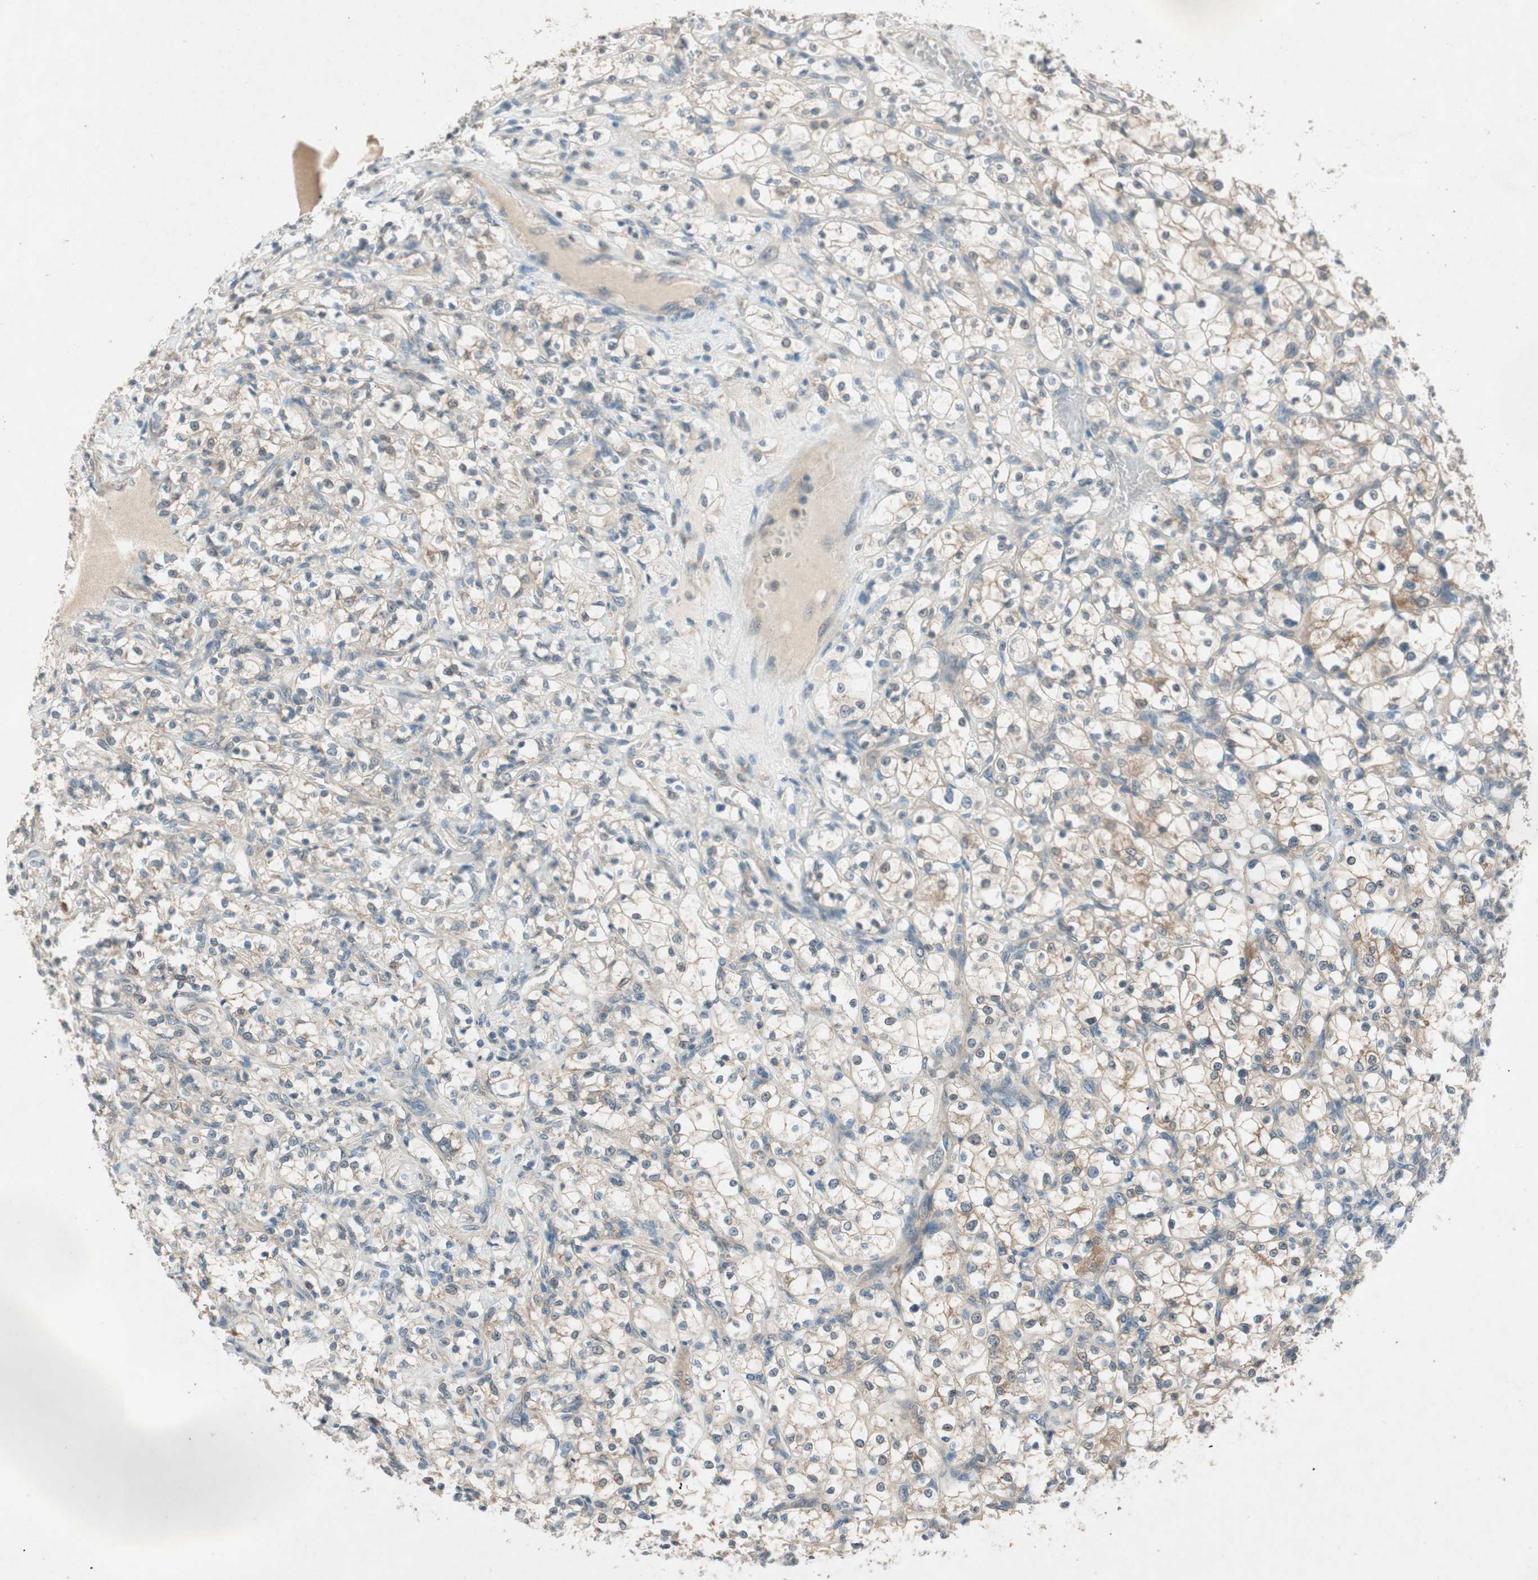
{"staining": {"intensity": "weak", "quantity": "25%-75%", "location": "cytoplasmic/membranous"}, "tissue": "renal cancer", "cell_type": "Tumor cells", "image_type": "cancer", "snomed": [{"axis": "morphology", "description": "Adenocarcinoma, NOS"}, {"axis": "topography", "description": "Kidney"}], "caption": "Human renal cancer (adenocarcinoma) stained with a protein marker exhibits weak staining in tumor cells.", "gene": "NCLN", "patient": {"sex": "female", "age": 69}}